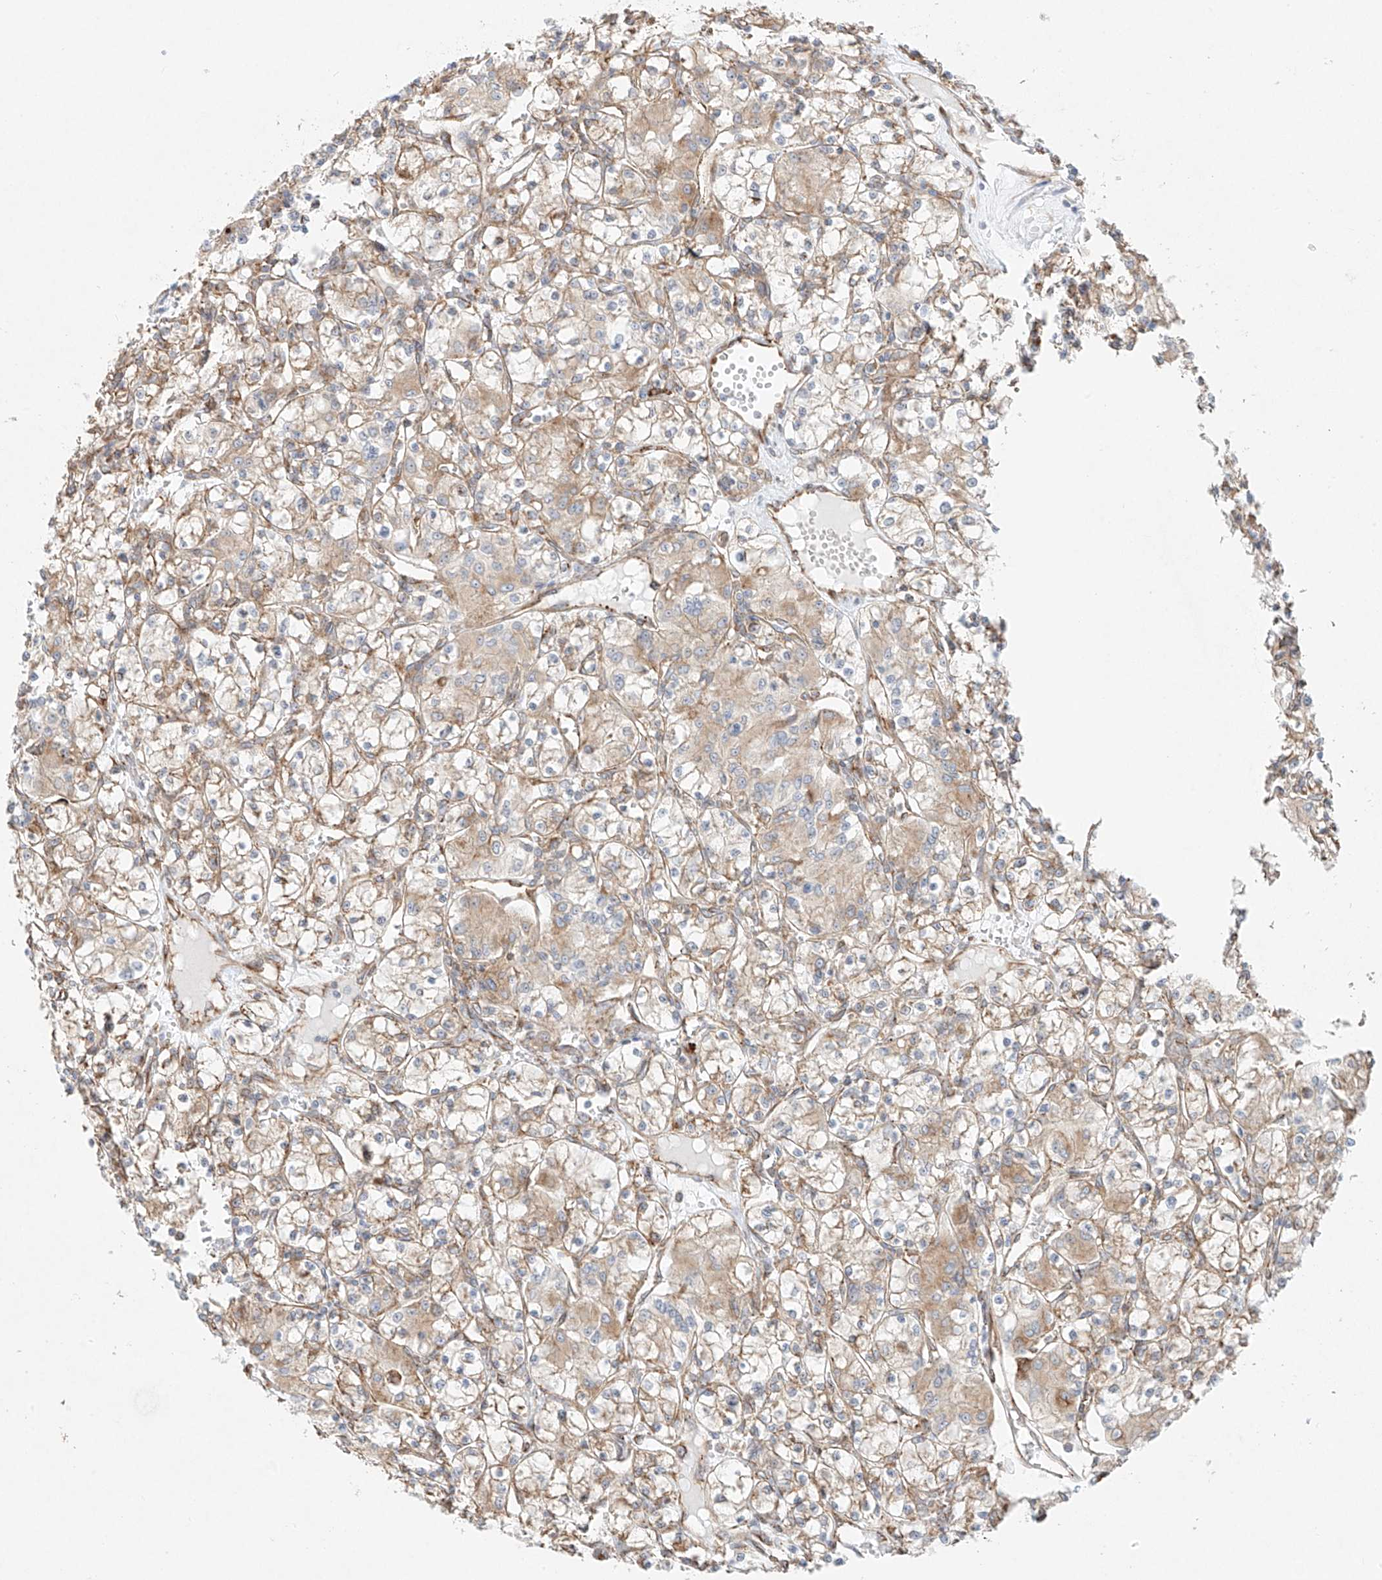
{"staining": {"intensity": "weak", "quantity": ">75%", "location": "cytoplasmic/membranous"}, "tissue": "renal cancer", "cell_type": "Tumor cells", "image_type": "cancer", "snomed": [{"axis": "morphology", "description": "Adenocarcinoma, NOS"}, {"axis": "topography", "description": "Kidney"}], "caption": "This is an image of immunohistochemistry (IHC) staining of renal cancer, which shows weak staining in the cytoplasmic/membranous of tumor cells.", "gene": "EIPR1", "patient": {"sex": "female", "age": 59}}